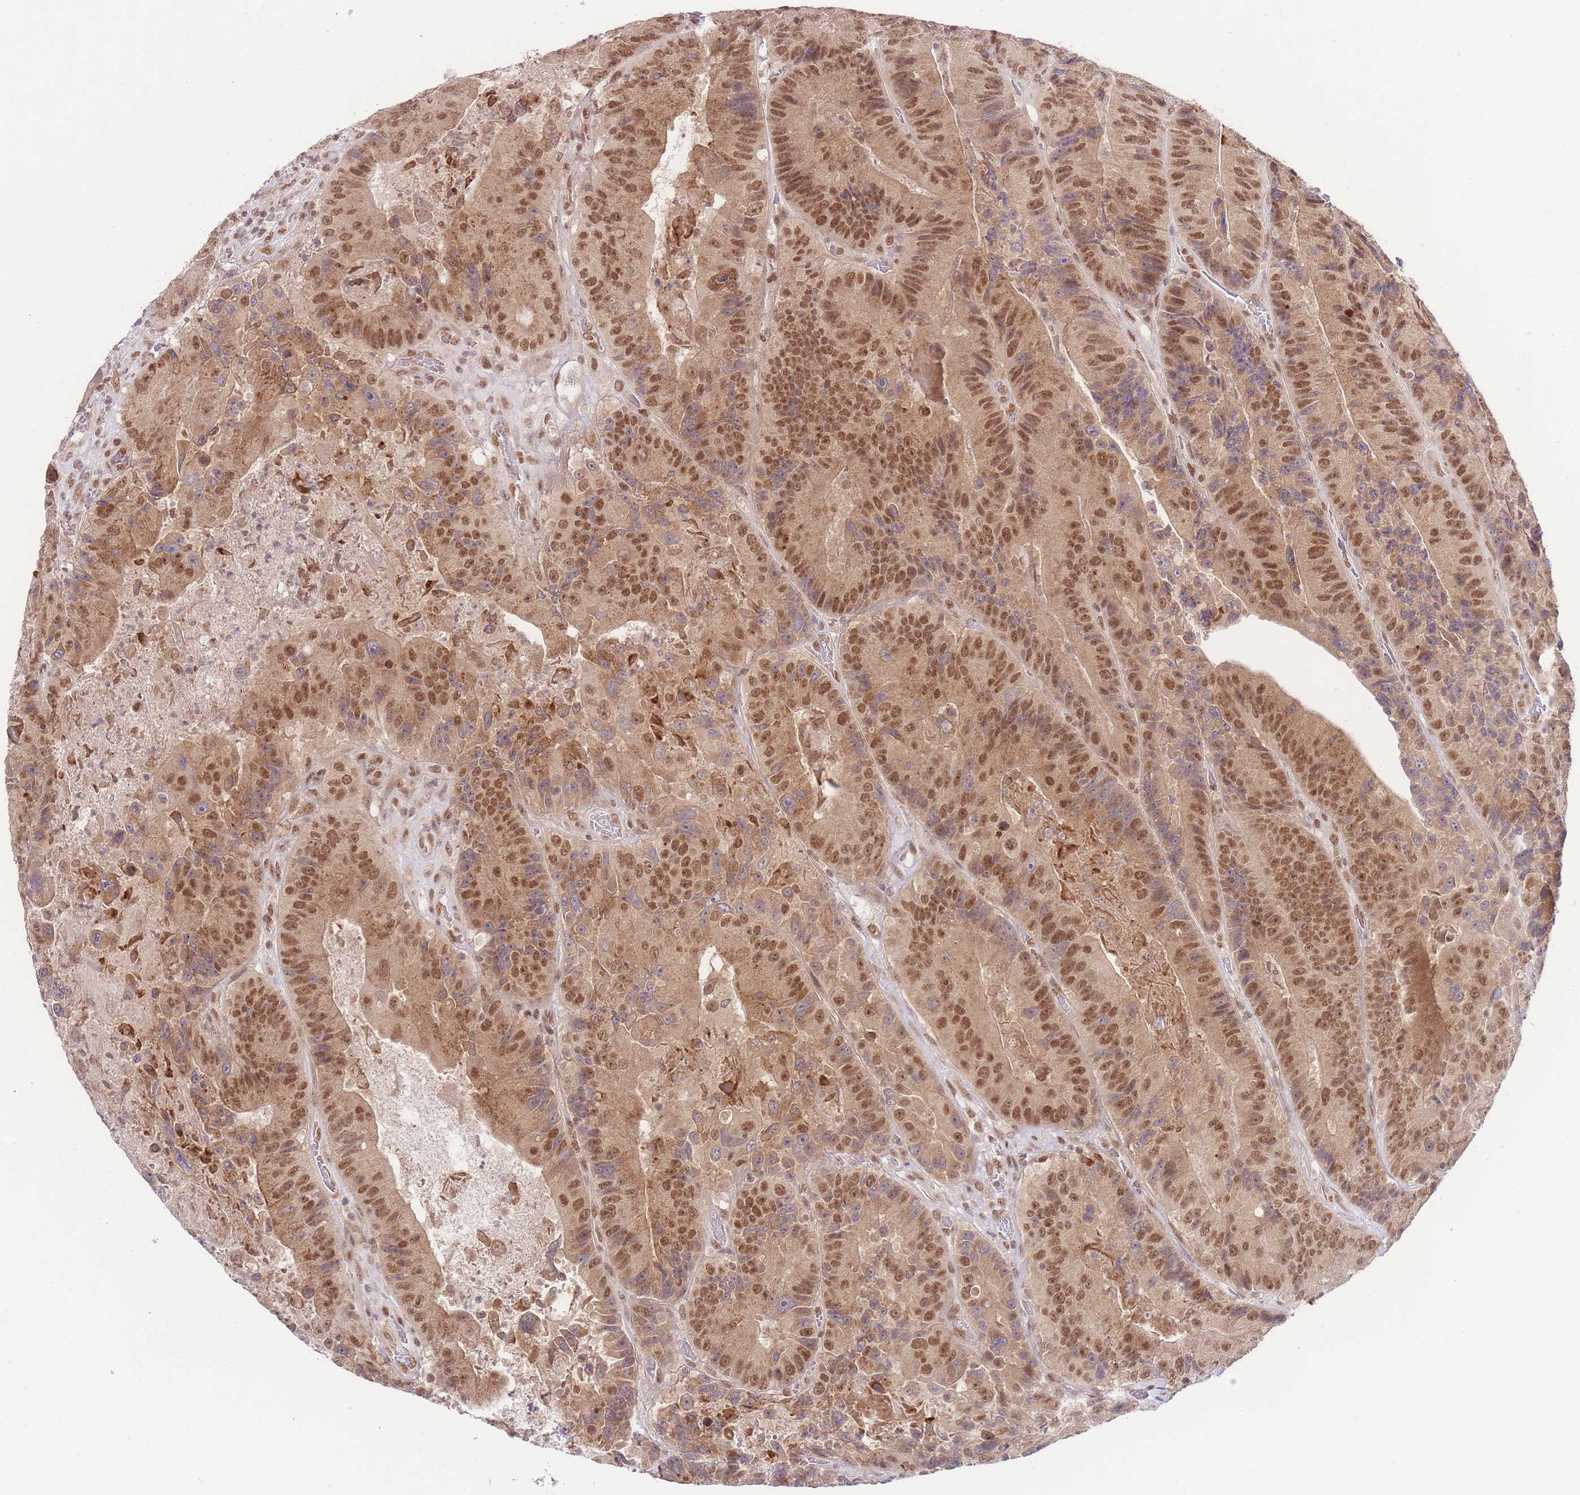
{"staining": {"intensity": "moderate", "quantity": ">75%", "location": "cytoplasmic/membranous,nuclear"}, "tissue": "colorectal cancer", "cell_type": "Tumor cells", "image_type": "cancer", "snomed": [{"axis": "morphology", "description": "Adenocarcinoma, NOS"}, {"axis": "topography", "description": "Colon"}], "caption": "Immunohistochemical staining of adenocarcinoma (colorectal) demonstrates moderate cytoplasmic/membranous and nuclear protein staining in approximately >75% of tumor cells.", "gene": "TMED3", "patient": {"sex": "female", "age": 86}}